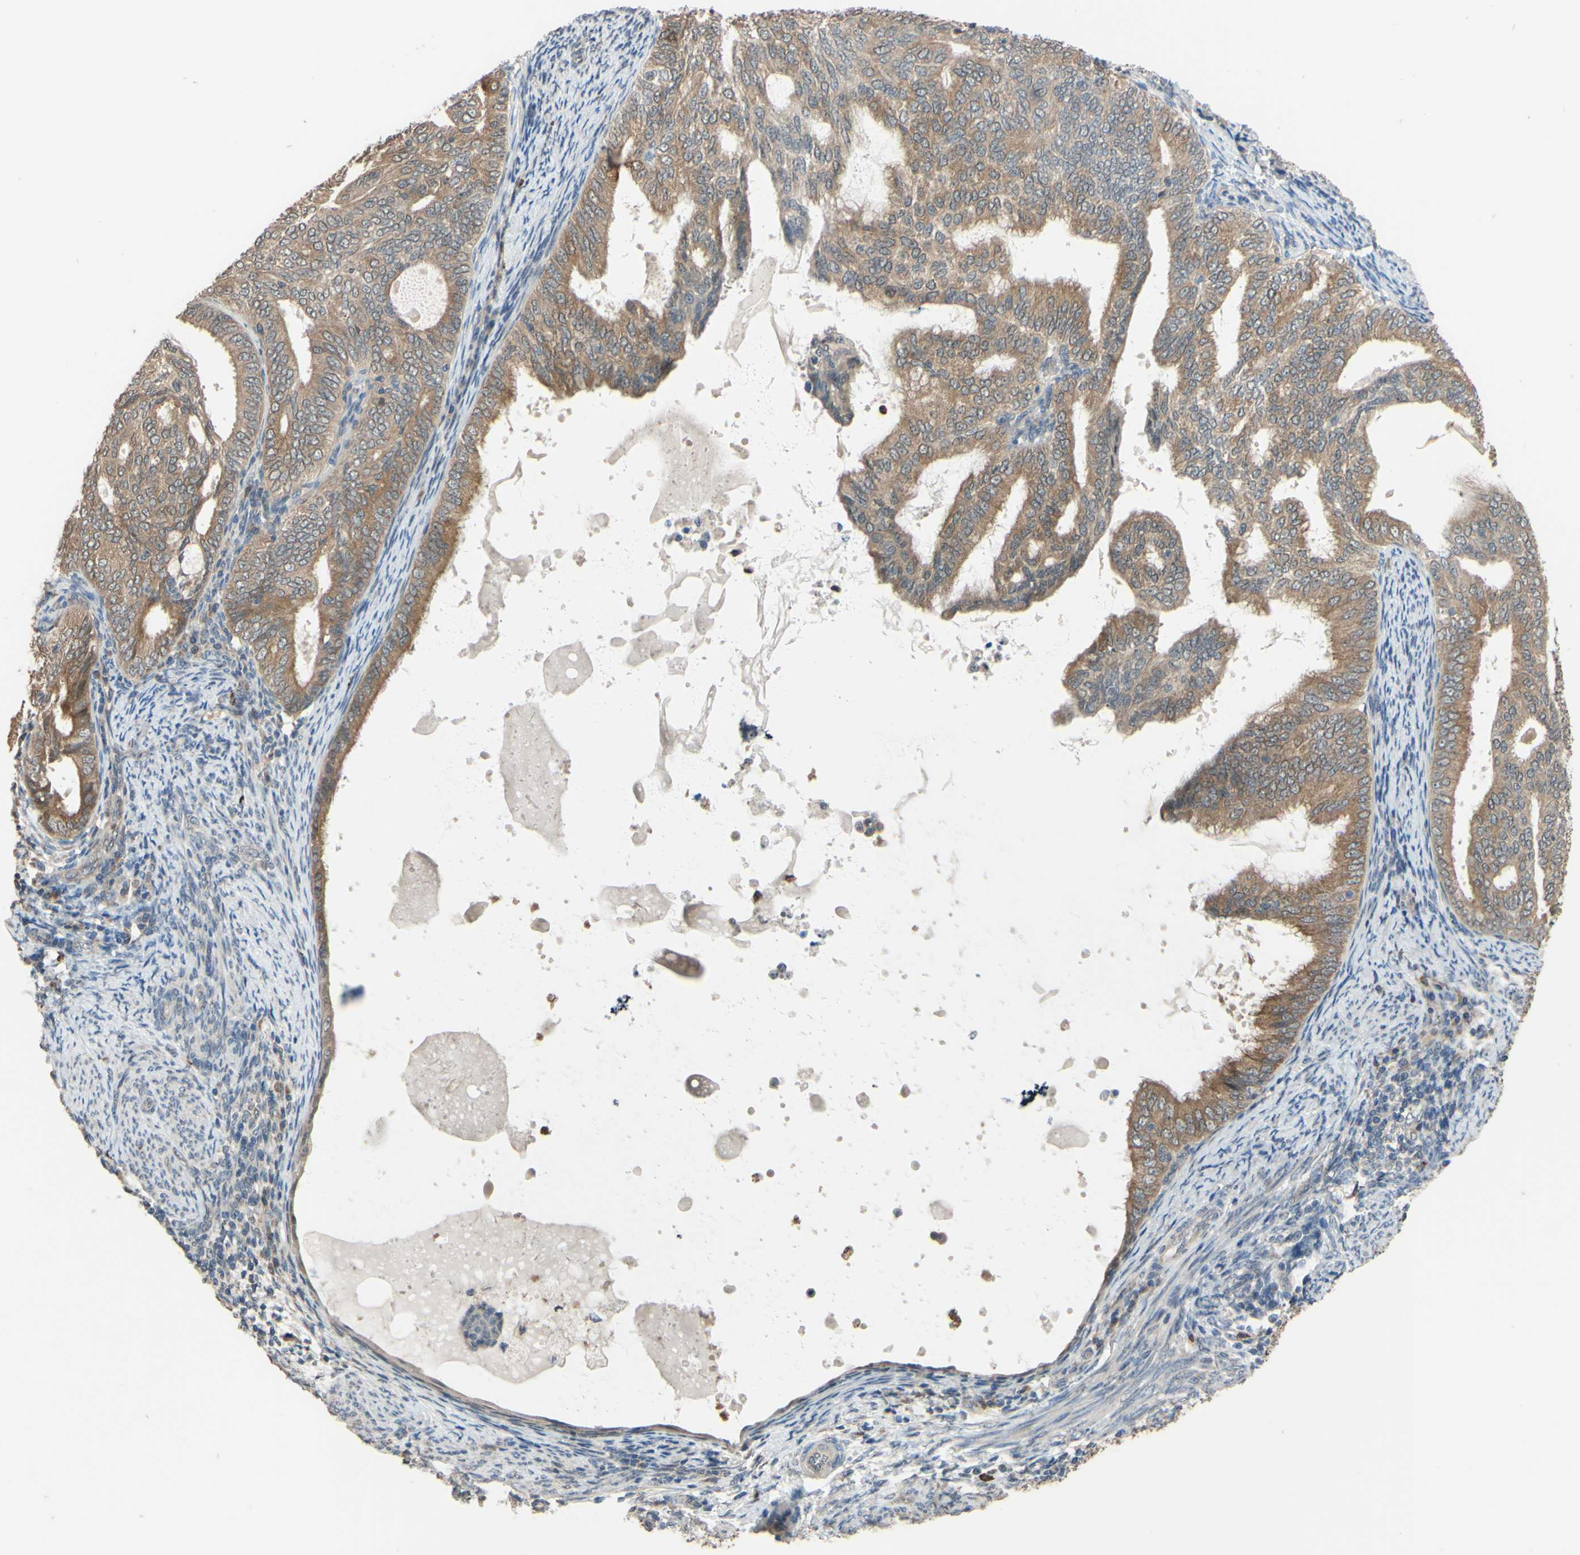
{"staining": {"intensity": "moderate", "quantity": ">75%", "location": "cytoplasmic/membranous"}, "tissue": "endometrial cancer", "cell_type": "Tumor cells", "image_type": "cancer", "snomed": [{"axis": "morphology", "description": "Adenocarcinoma, NOS"}, {"axis": "topography", "description": "Endometrium"}], "caption": "Immunohistochemical staining of human endometrial cancer (adenocarcinoma) reveals medium levels of moderate cytoplasmic/membranous staining in approximately >75% of tumor cells. (Brightfield microscopy of DAB IHC at high magnification).", "gene": "SMIM19", "patient": {"sex": "female", "age": 58}}